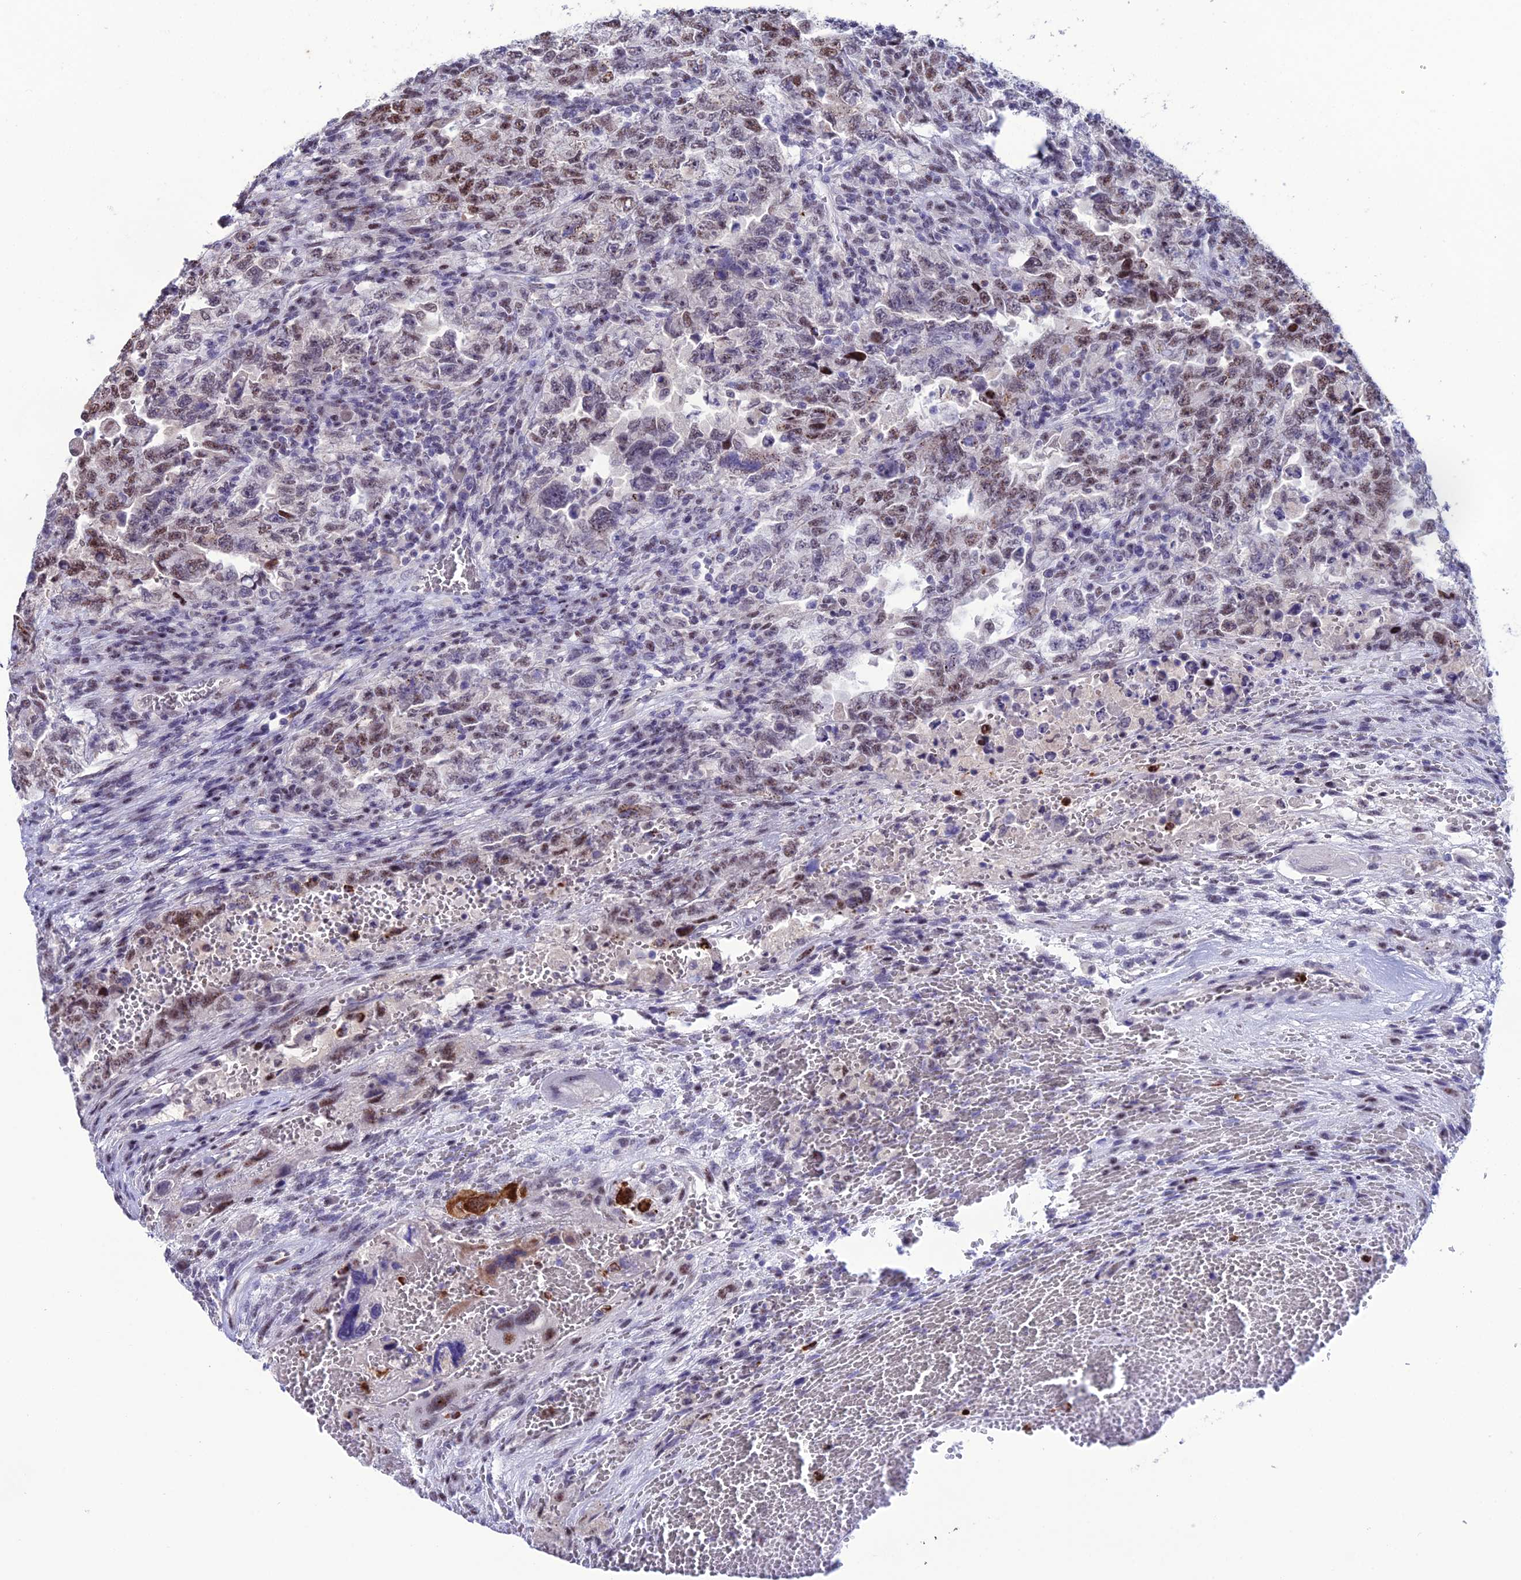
{"staining": {"intensity": "moderate", "quantity": "25%-75%", "location": "nuclear"}, "tissue": "testis cancer", "cell_type": "Tumor cells", "image_type": "cancer", "snomed": [{"axis": "morphology", "description": "Carcinoma, Embryonal, NOS"}, {"axis": "topography", "description": "Testis"}], "caption": "Testis cancer (embryonal carcinoma) stained for a protein (brown) exhibits moderate nuclear positive staining in approximately 25%-75% of tumor cells.", "gene": "MFSD2B", "patient": {"sex": "male", "age": 26}}